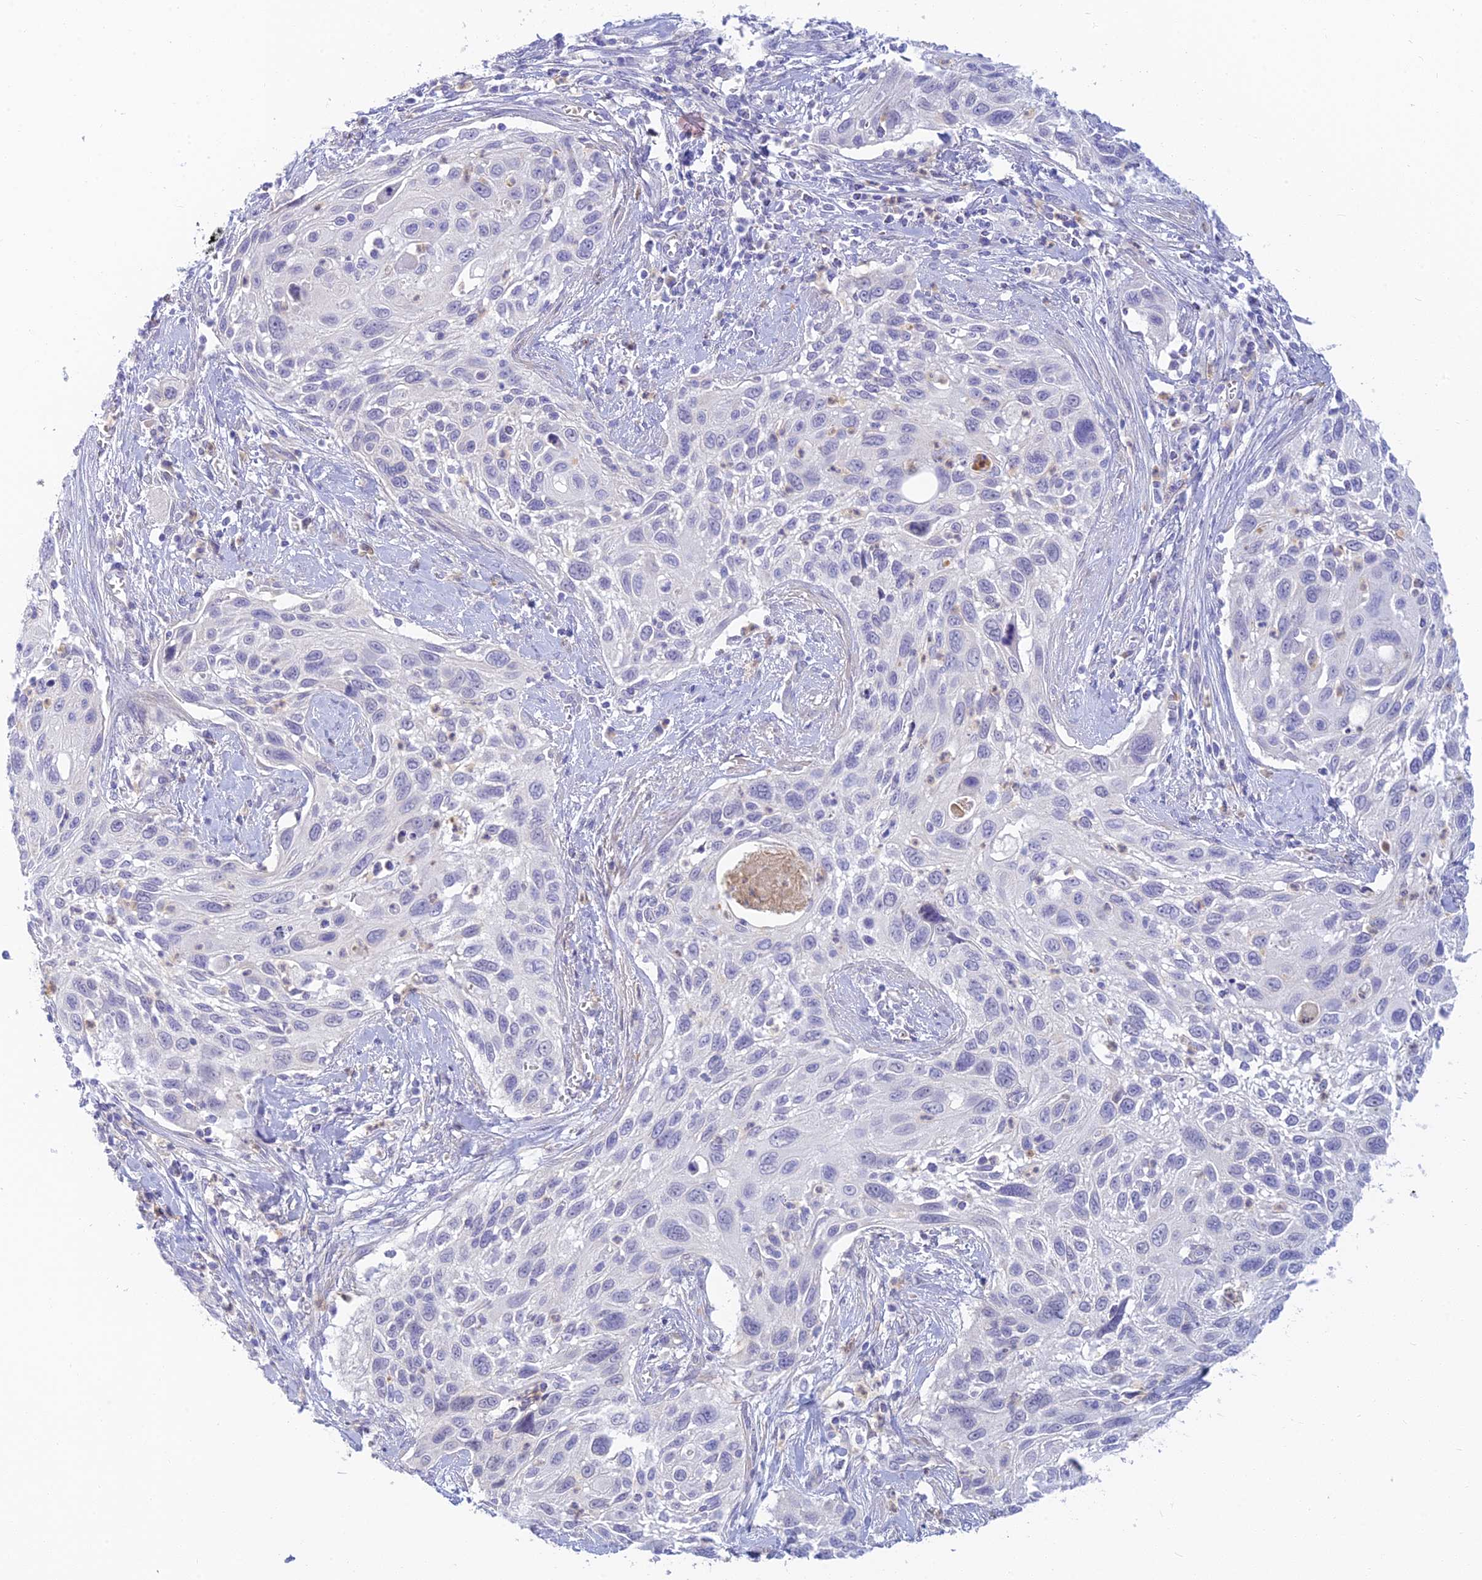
{"staining": {"intensity": "negative", "quantity": "none", "location": "none"}, "tissue": "cervical cancer", "cell_type": "Tumor cells", "image_type": "cancer", "snomed": [{"axis": "morphology", "description": "Squamous cell carcinoma, NOS"}, {"axis": "topography", "description": "Cervix"}], "caption": "A micrograph of human squamous cell carcinoma (cervical) is negative for staining in tumor cells.", "gene": "INTS13", "patient": {"sex": "female", "age": 70}}